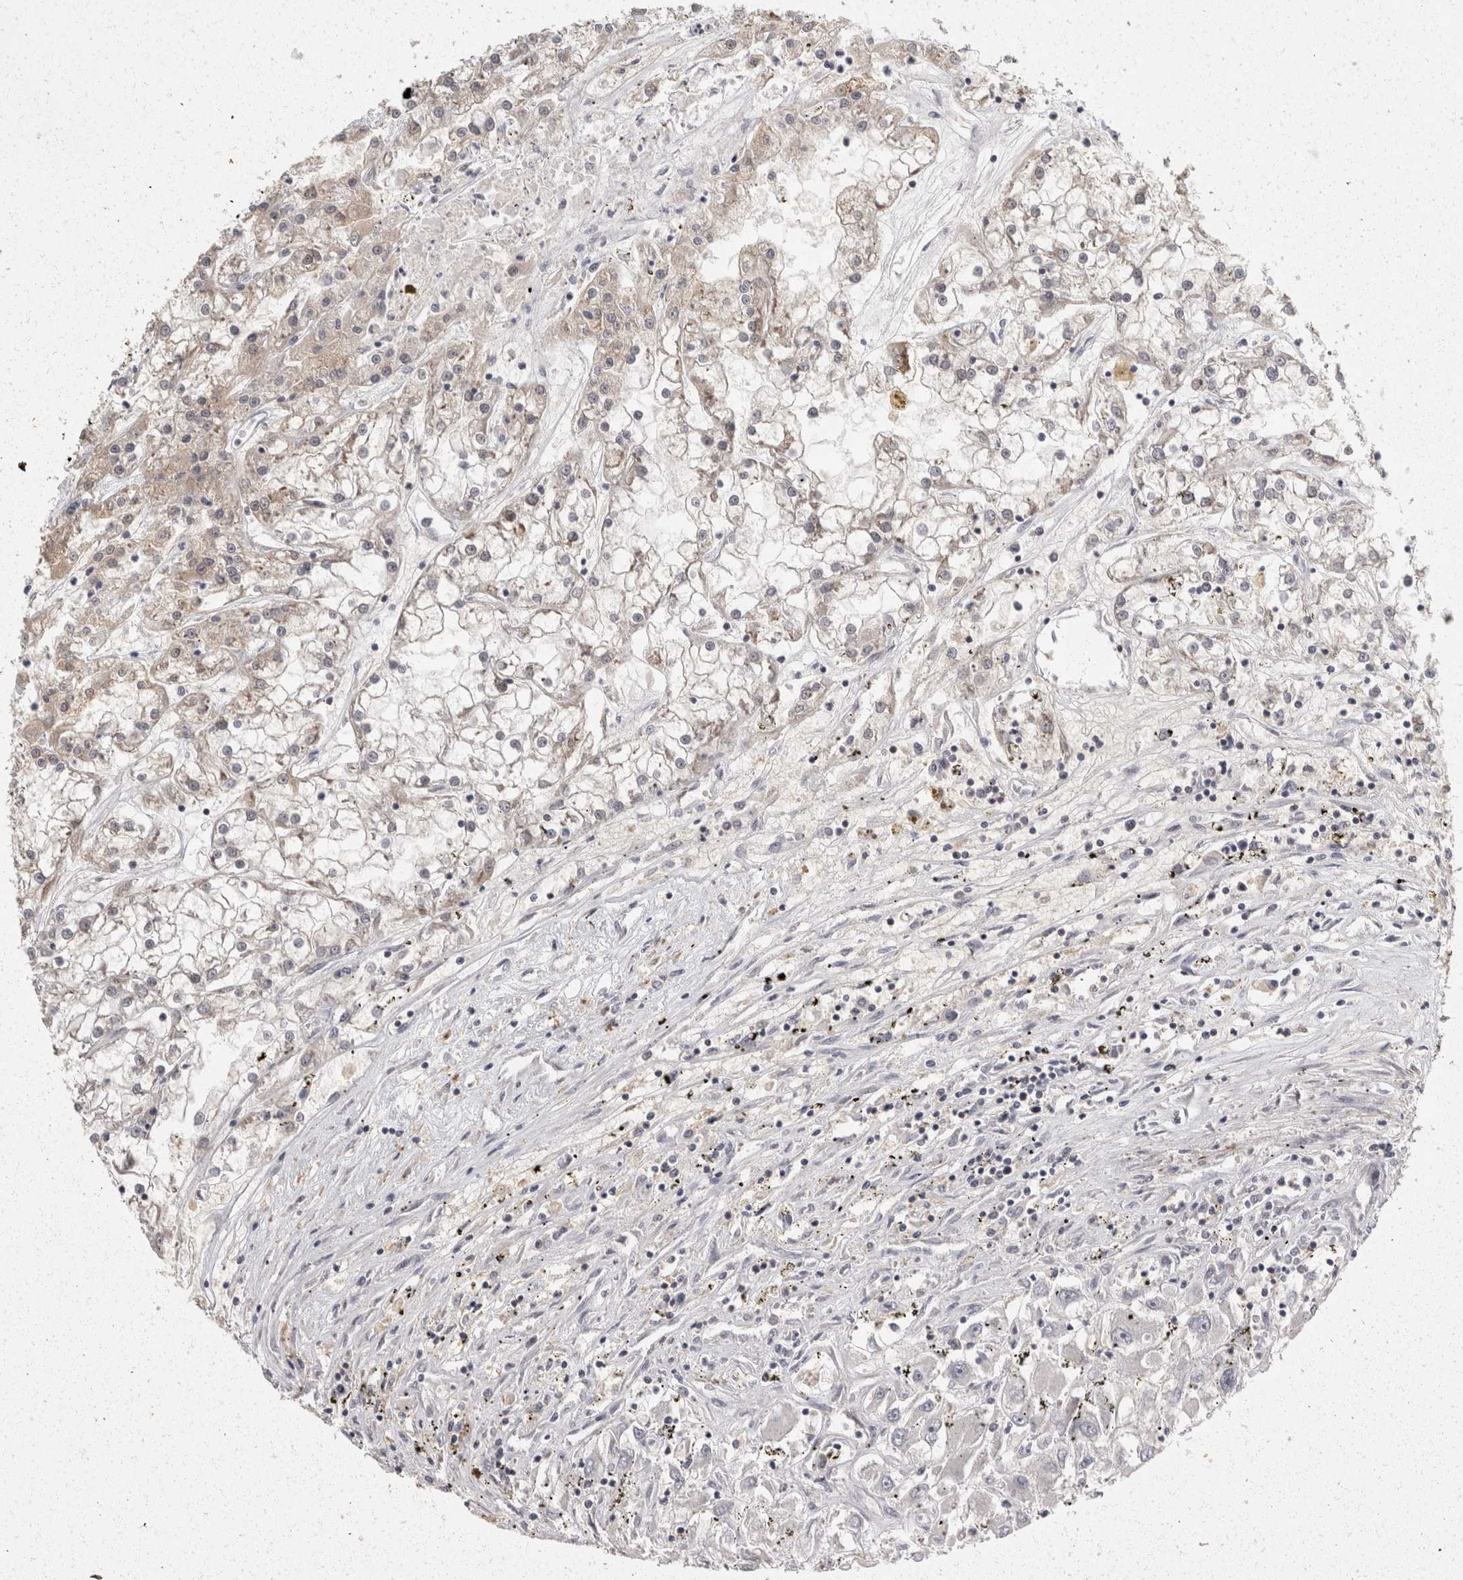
{"staining": {"intensity": "negative", "quantity": "none", "location": "none"}, "tissue": "renal cancer", "cell_type": "Tumor cells", "image_type": "cancer", "snomed": [{"axis": "morphology", "description": "Adenocarcinoma, NOS"}, {"axis": "topography", "description": "Kidney"}], "caption": "This is an immunohistochemistry (IHC) histopathology image of human renal adenocarcinoma. There is no expression in tumor cells.", "gene": "ACAT2", "patient": {"sex": "female", "age": 52}}